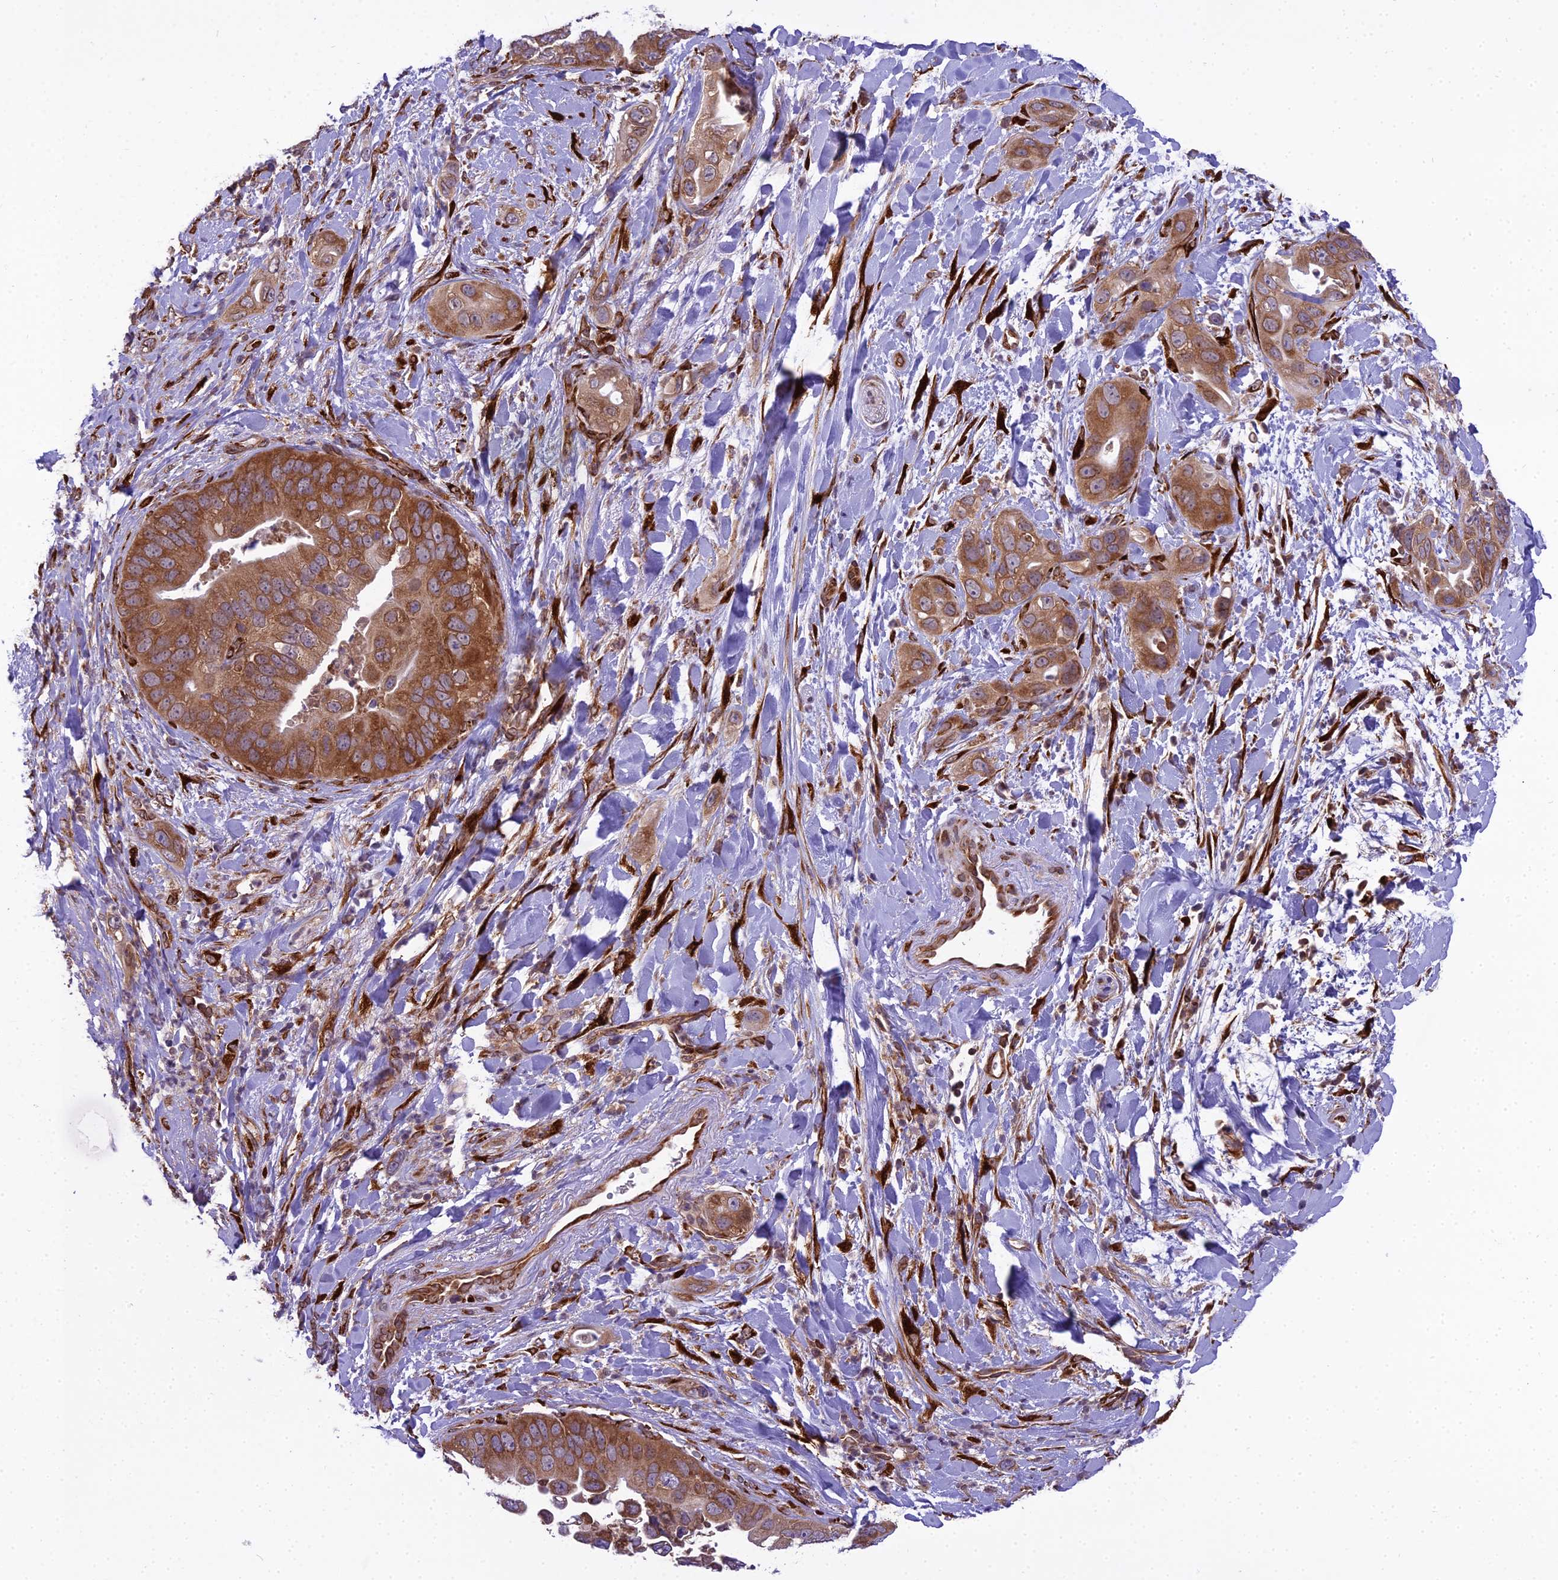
{"staining": {"intensity": "strong", "quantity": ">75%", "location": "cytoplasmic/membranous"}, "tissue": "pancreatic cancer", "cell_type": "Tumor cells", "image_type": "cancer", "snomed": [{"axis": "morphology", "description": "Adenocarcinoma, NOS"}, {"axis": "topography", "description": "Pancreas"}], "caption": "The photomicrograph demonstrates a brown stain indicating the presence of a protein in the cytoplasmic/membranous of tumor cells in pancreatic cancer.", "gene": "DHCR7", "patient": {"sex": "female", "age": 78}}